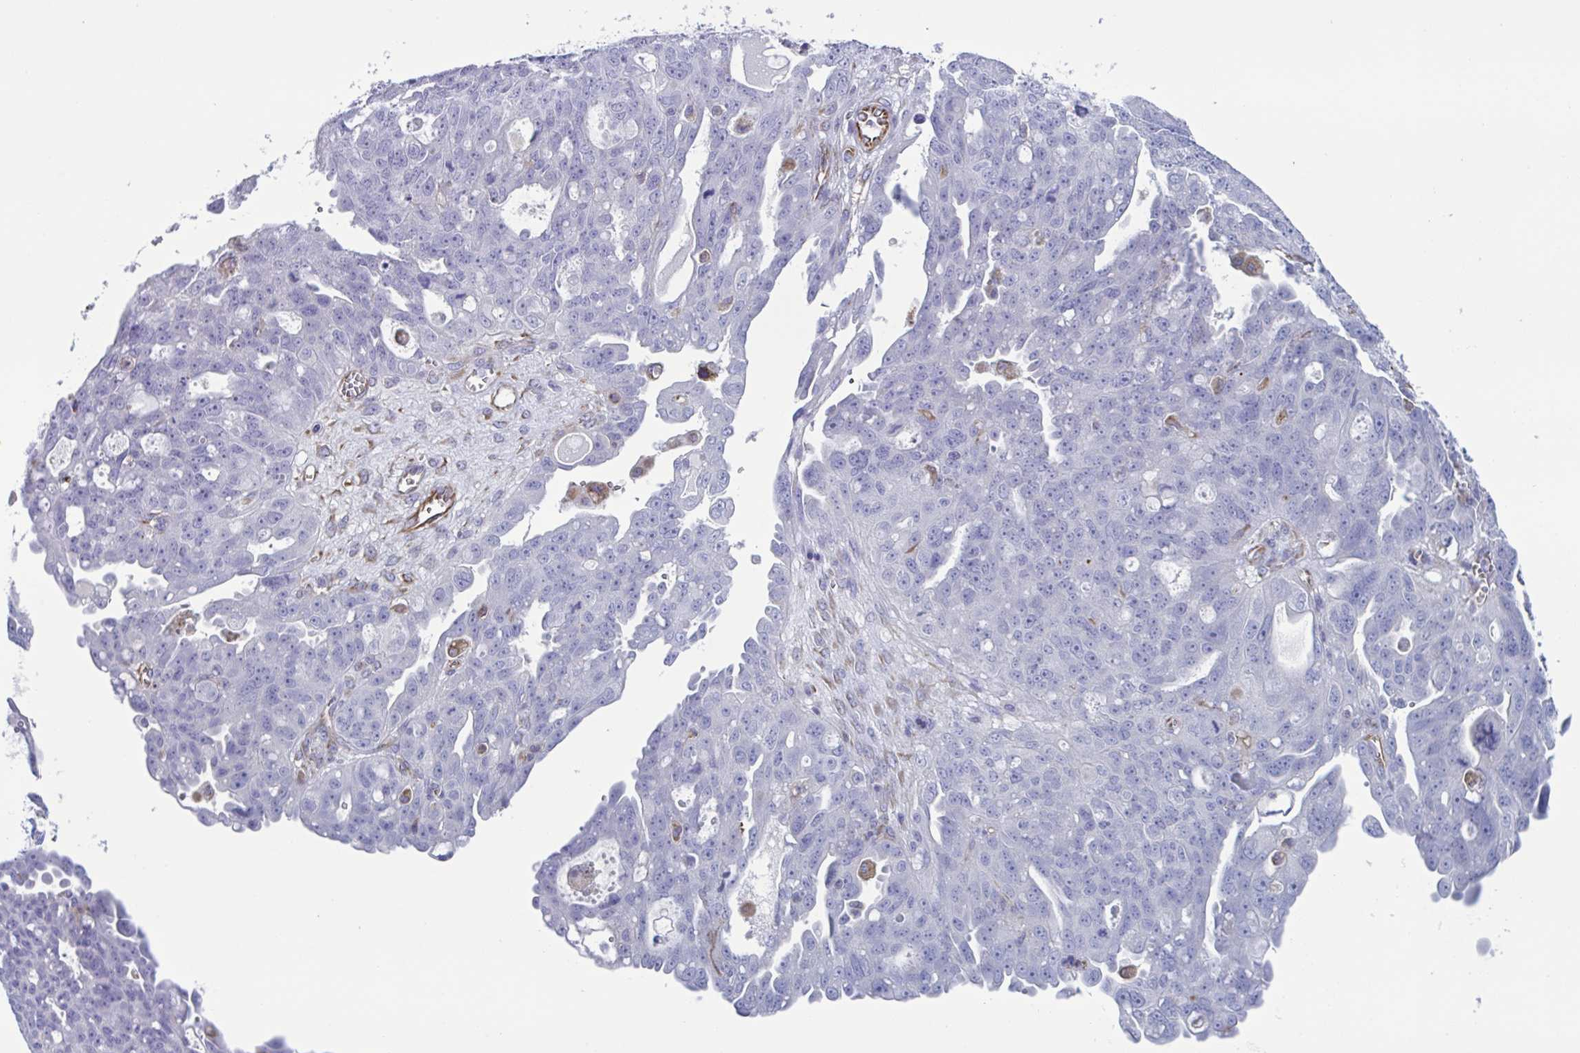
{"staining": {"intensity": "negative", "quantity": "none", "location": "none"}, "tissue": "ovarian cancer", "cell_type": "Tumor cells", "image_type": "cancer", "snomed": [{"axis": "morphology", "description": "Carcinoma, endometroid"}, {"axis": "topography", "description": "Ovary"}], "caption": "This is an immunohistochemistry (IHC) image of ovarian endometroid carcinoma. There is no staining in tumor cells.", "gene": "TMEM86B", "patient": {"sex": "female", "age": 70}}